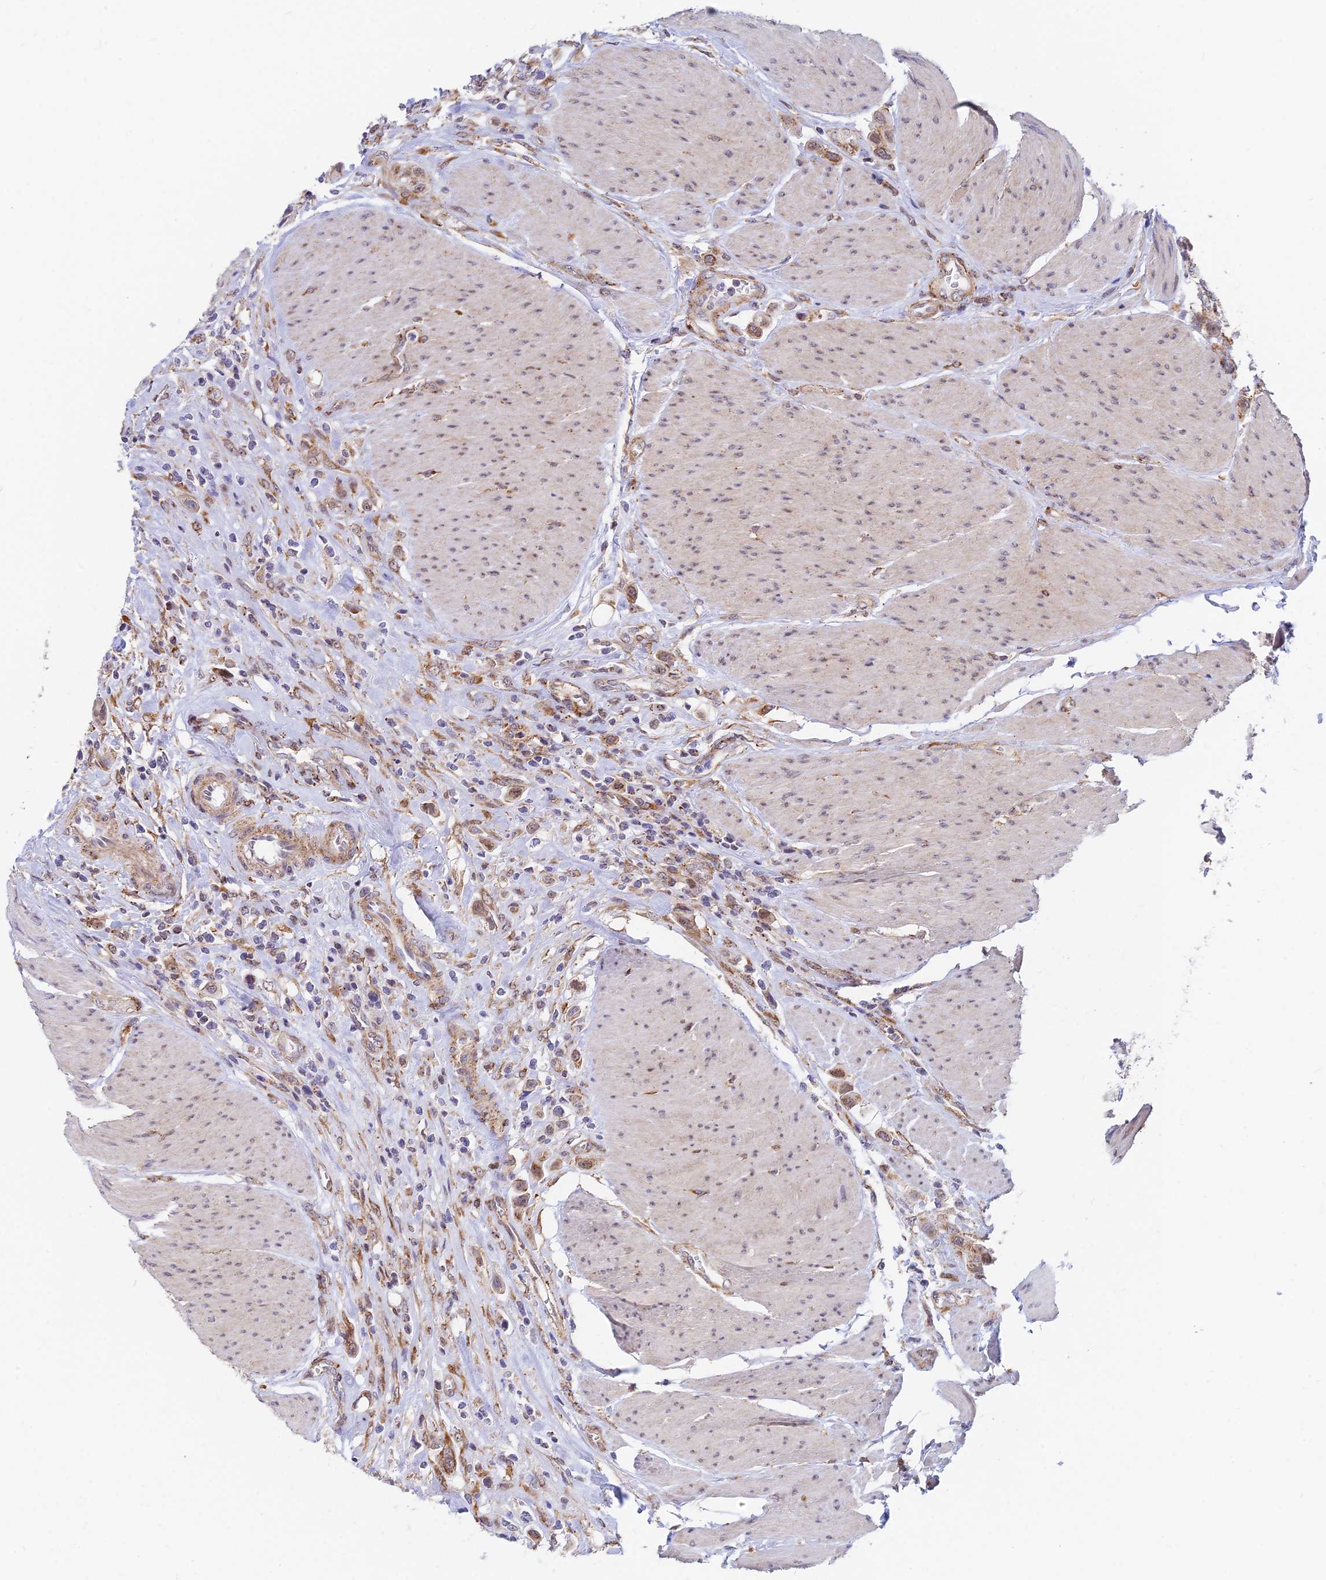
{"staining": {"intensity": "moderate", "quantity": ">75%", "location": "cytoplasmic/membranous,nuclear"}, "tissue": "urothelial cancer", "cell_type": "Tumor cells", "image_type": "cancer", "snomed": [{"axis": "morphology", "description": "Urothelial carcinoma, High grade"}, {"axis": "topography", "description": "Urinary bladder"}], "caption": "Moderate cytoplasmic/membranous and nuclear expression is identified in about >75% of tumor cells in urothelial cancer.", "gene": "VSTM2L", "patient": {"sex": "male", "age": 50}}